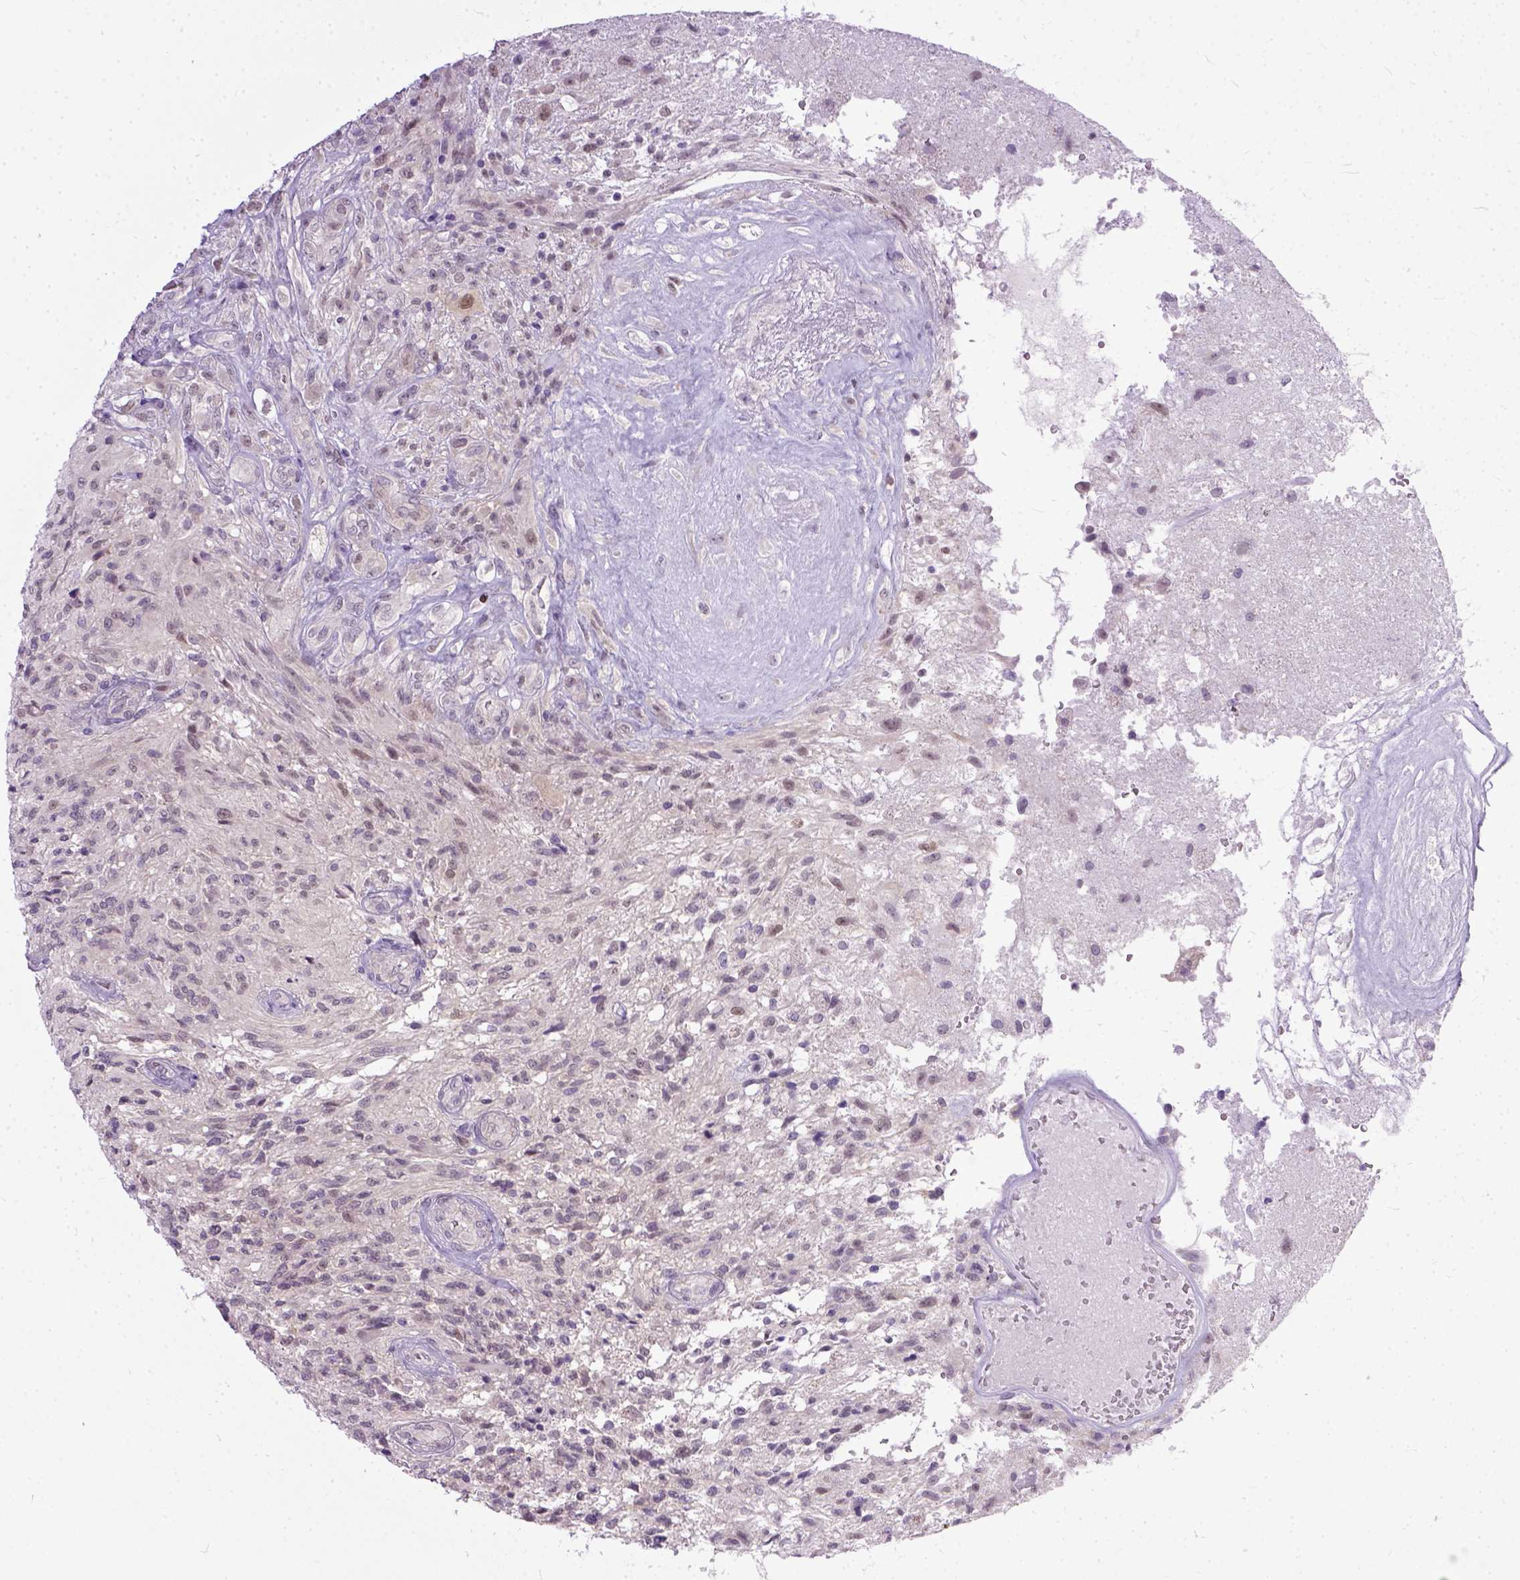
{"staining": {"intensity": "negative", "quantity": "none", "location": "none"}, "tissue": "glioma", "cell_type": "Tumor cells", "image_type": "cancer", "snomed": [{"axis": "morphology", "description": "Glioma, malignant, High grade"}, {"axis": "topography", "description": "Brain"}], "caption": "Malignant glioma (high-grade) stained for a protein using immunohistochemistry reveals no expression tumor cells.", "gene": "TCEAL7", "patient": {"sex": "male", "age": 56}}